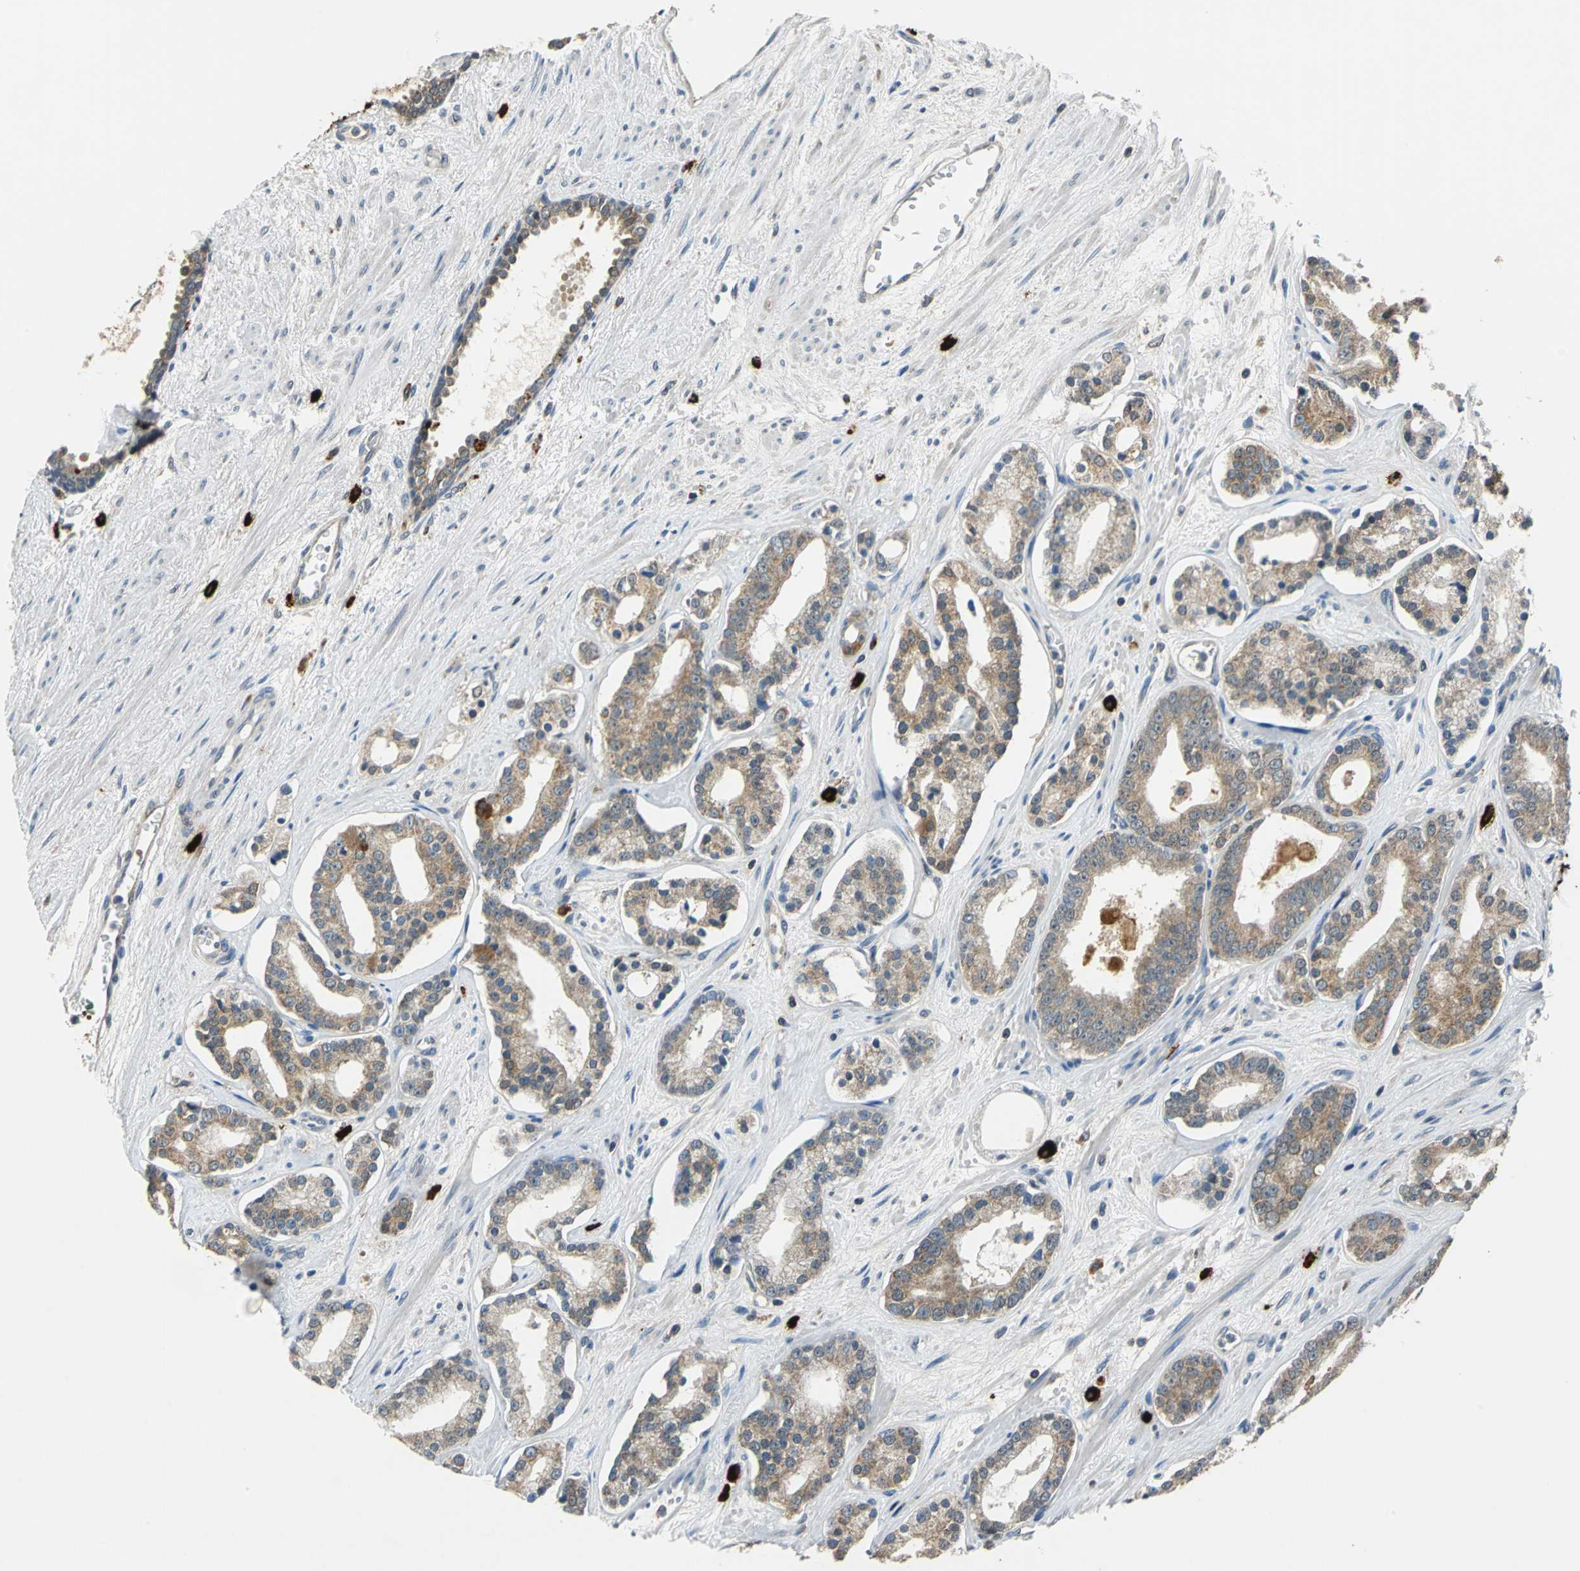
{"staining": {"intensity": "moderate", "quantity": ">75%", "location": "cytoplasmic/membranous"}, "tissue": "prostate cancer", "cell_type": "Tumor cells", "image_type": "cancer", "snomed": [{"axis": "morphology", "description": "Adenocarcinoma, Low grade"}, {"axis": "topography", "description": "Prostate"}], "caption": "Adenocarcinoma (low-grade) (prostate) stained with immunohistochemistry displays moderate cytoplasmic/membranous expression in approximately >75% of tumor cells.", "gene": "CPA3", "patient": {"sex": "male", "age": 63}}